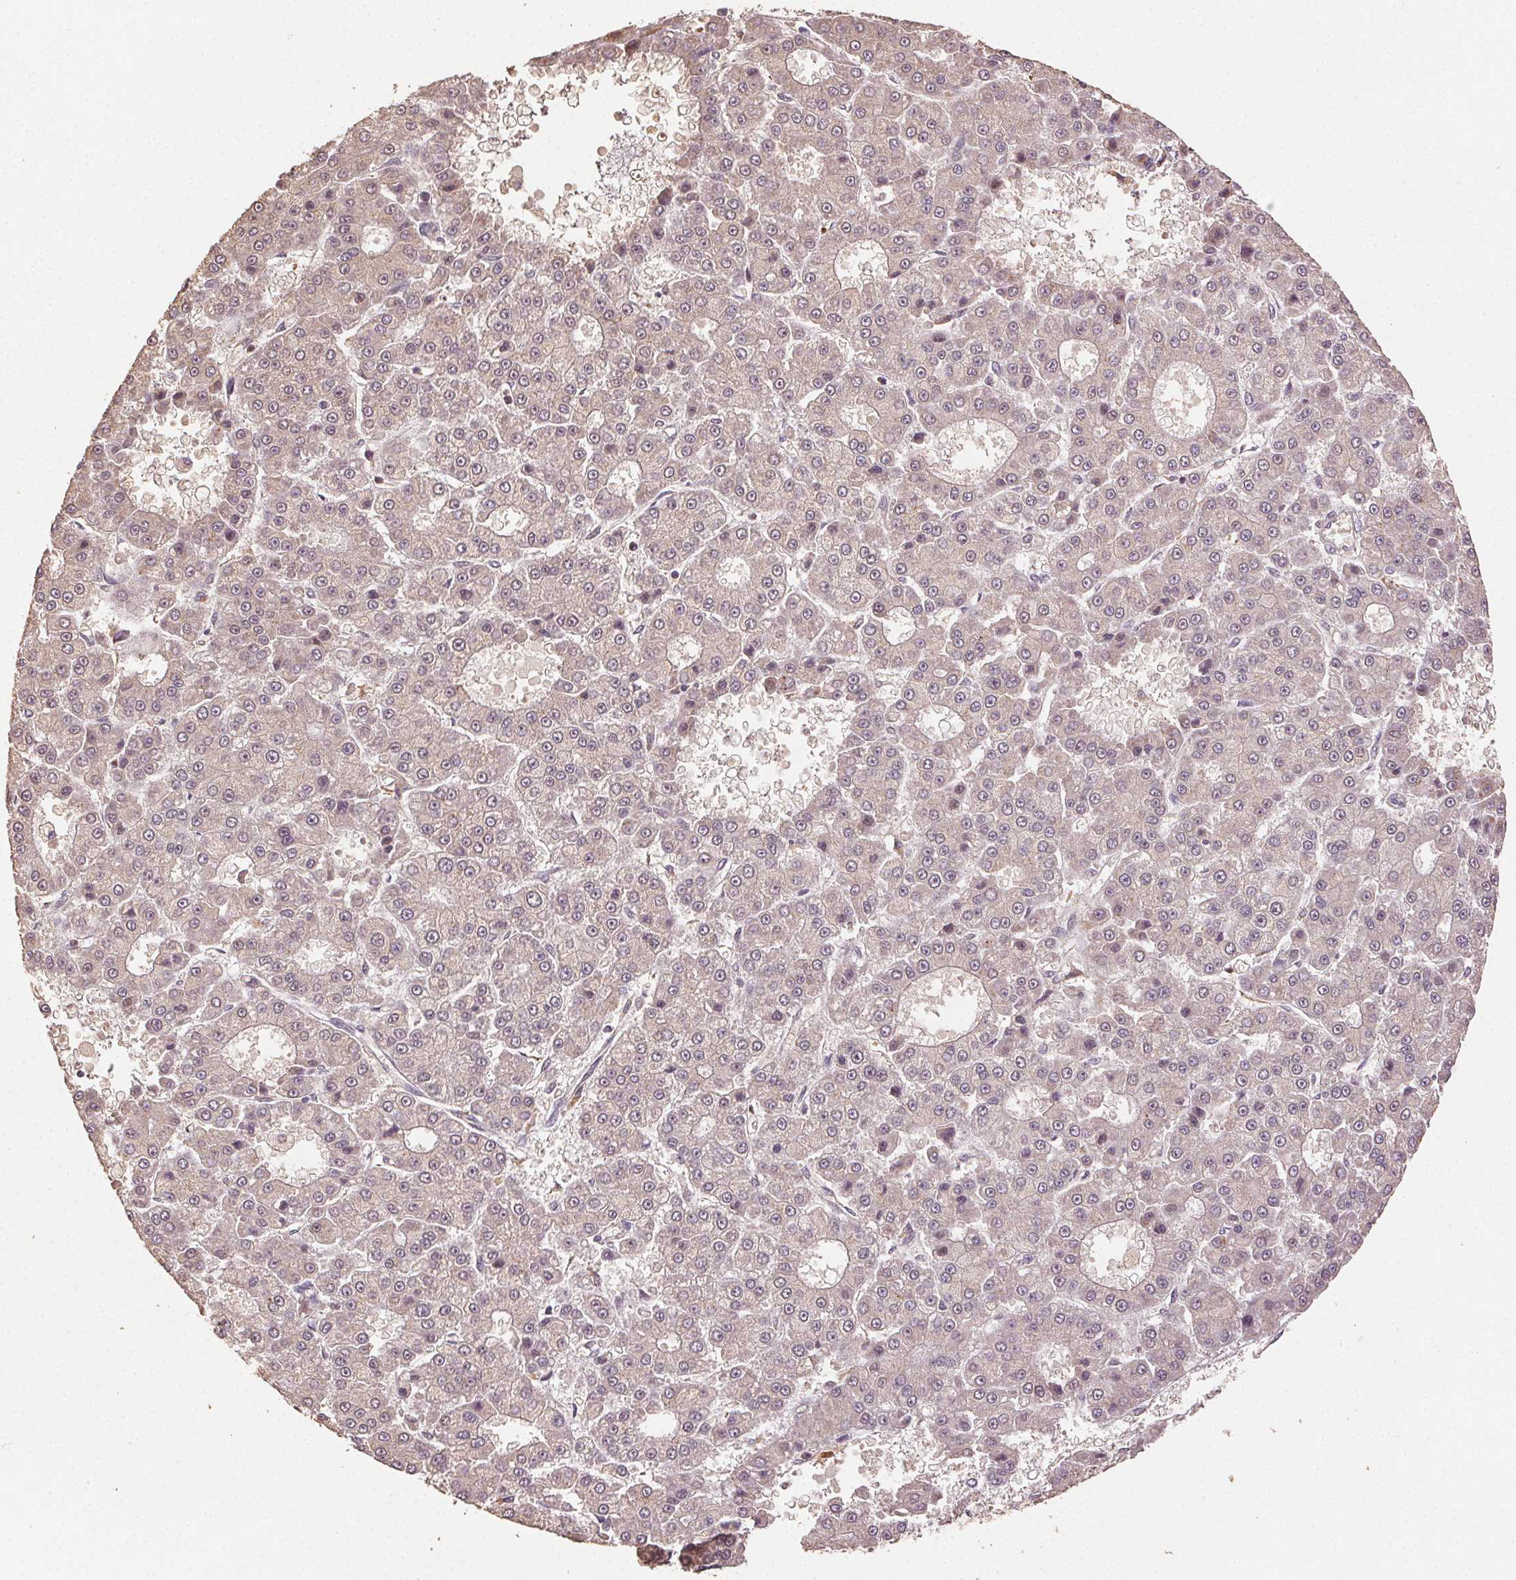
{"staining": {"intensity": "weak", "quantity": ">75%", "location": "cytoplasmic/membranous"}, "tissue": "liver cancer", "cell_type": "Tumor cells", "image_type": "cancer", "snomed": [{"axis": "morphology", "description": "Carcinoma, Hepatocellular, NOS"}, {"axis": "topography", "description": "Liver"}], "caption": "About >75% of tumor cells in liver cancer (hepatocellular carcinoma) display weak cytoplasmic/membranous protein staining as visualized by brown immunohistochemical staining.", "gene": "KLHL15", "patient": {"sex": "male", "age": 70}}